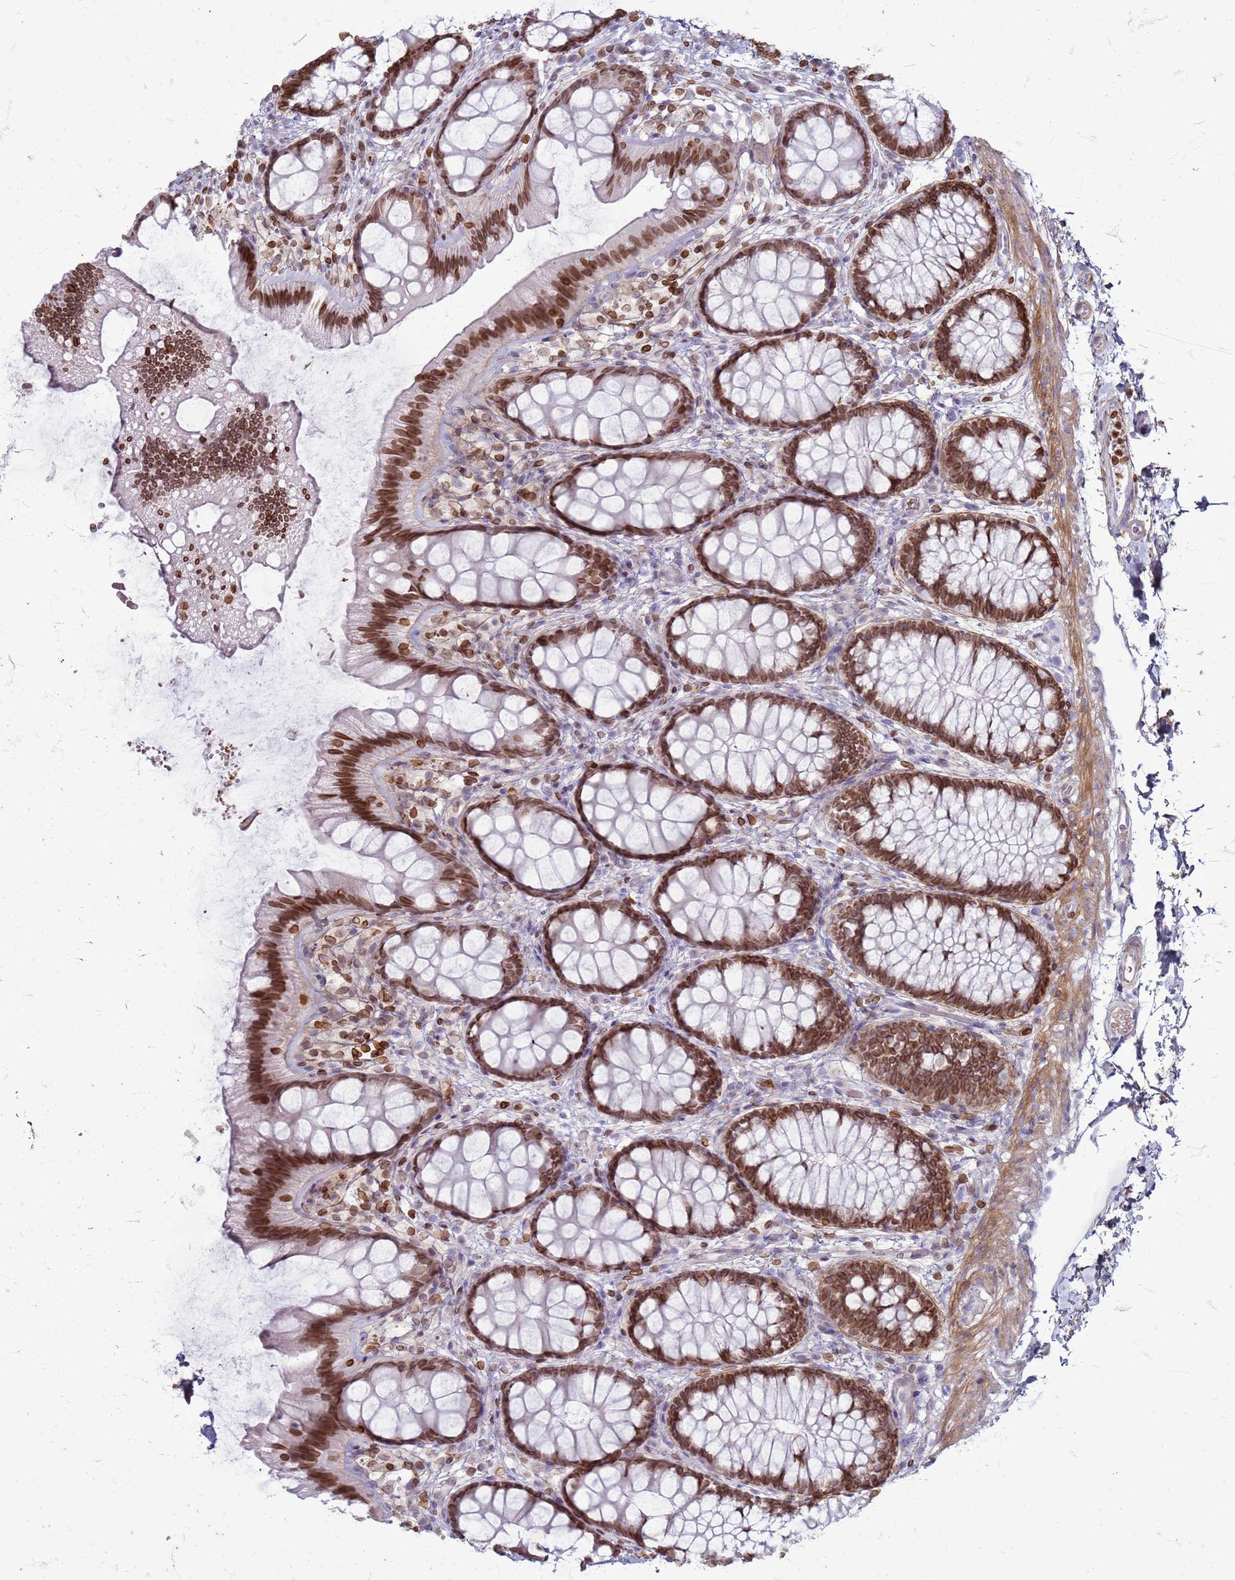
{"staining": {"intensity": "negative", "quantity": "none", "location": "none"}, "tissue": "colon", "cell_type": "Endothelial cells", "image_type": "normal", "snomed": [{"axis": "morphology", "description": "Normal tissue, NOS"}, {"axis": "topography", "description": "Colon"}], "caption": "Protein analysis of benign colon exhibits no significant positivity in endothelial cells. (Brightfield microscopy of DAB immunohistochemistry (IHC) at high magnification).", "gene": "METTL25B", "patient": {"sex": "male", "age": 46}}